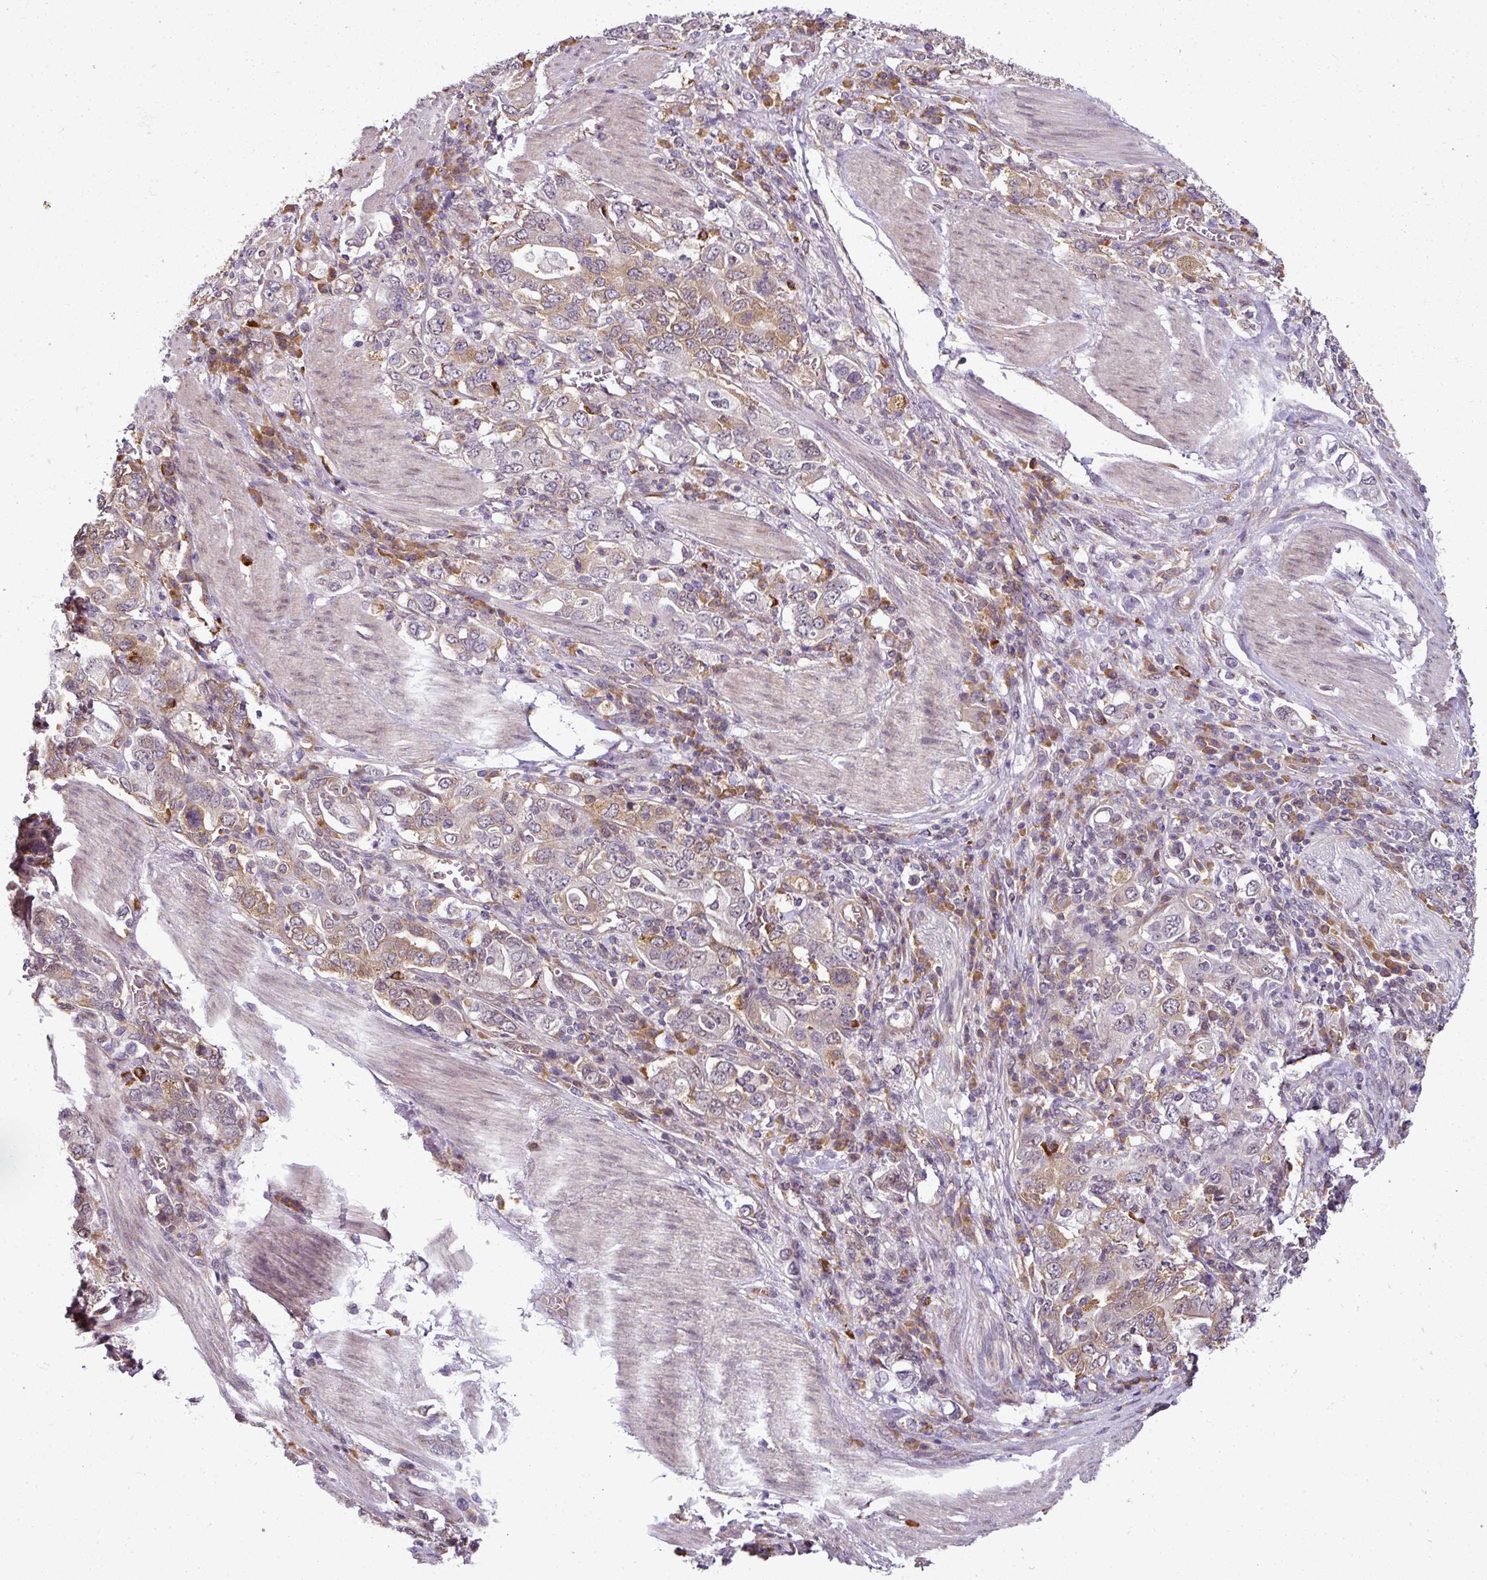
{"staining": {"intensity": "moderate", "quantity": "25%-75%", "location": "cytoplasmic/membranous"}, "tissue": "stomach cancer", "cell_type": "Tumor cells", "image_type": "cancer", "snomed": [{"axis": "morphology", "description": "Adenocarcinoma, NOS"}, {"axis": "topography", "description": "Stomach, upper"}, {"axis": "topography", "description": "Stomach"}], "caption": "Immunohistochemistry (IHC) of stomach cancer reveals medium levels of moderate cytoplasmic/membranous positivity in about 25%-75% of tumor cells. (IHC, brightfield microscopy, high magnification).", "gene": "RBM4B", "patient": {"sex": "male", "age": 62}}